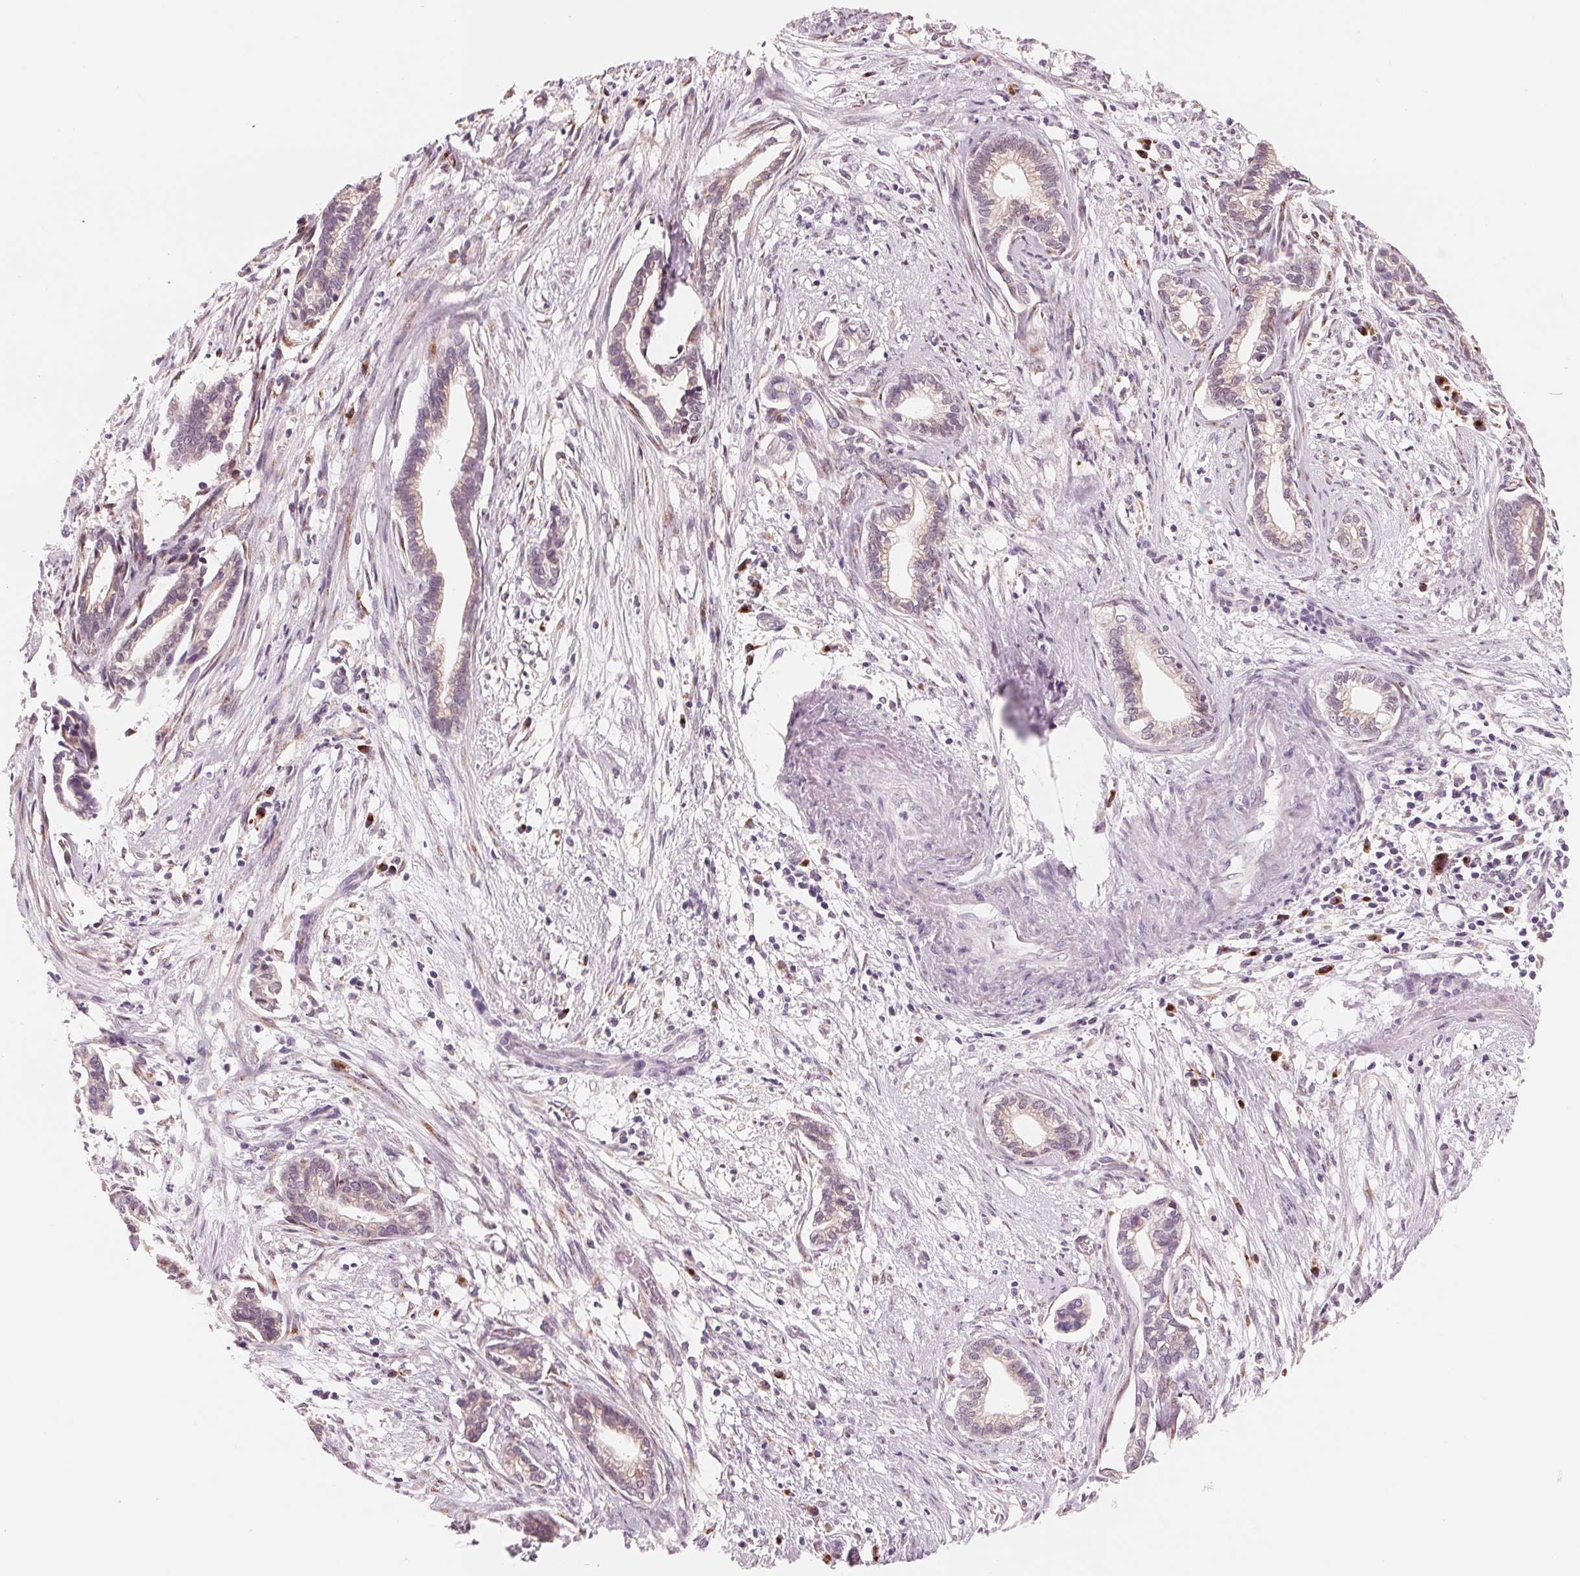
{"staining": {"intensity": "weak", "quantity": "<25%", "location": "cytoplasmic/membranous"}, "tissue": "cervical cancer", "cell_type": "Tumor cells", "image_type": "cancer", "snomed": [{"axis": "morphology", "description": "Adenocarcinoma, NOS"}, {"axis": "topography", "description": "Cervix"}], "caption": "An immunohistochemistry (IHC) image of adenocarcinoma (cervical) is shown. There is no staining in tumor cells of adenocarcinoma (cervical). (DAB (3,3'-diaminobenzidine) immunohistochemistry (IHC) visualized using brightfield microscopy, high magnification).", "gene": "IL9R", "patient": {"sex": "female", "age": 62}}